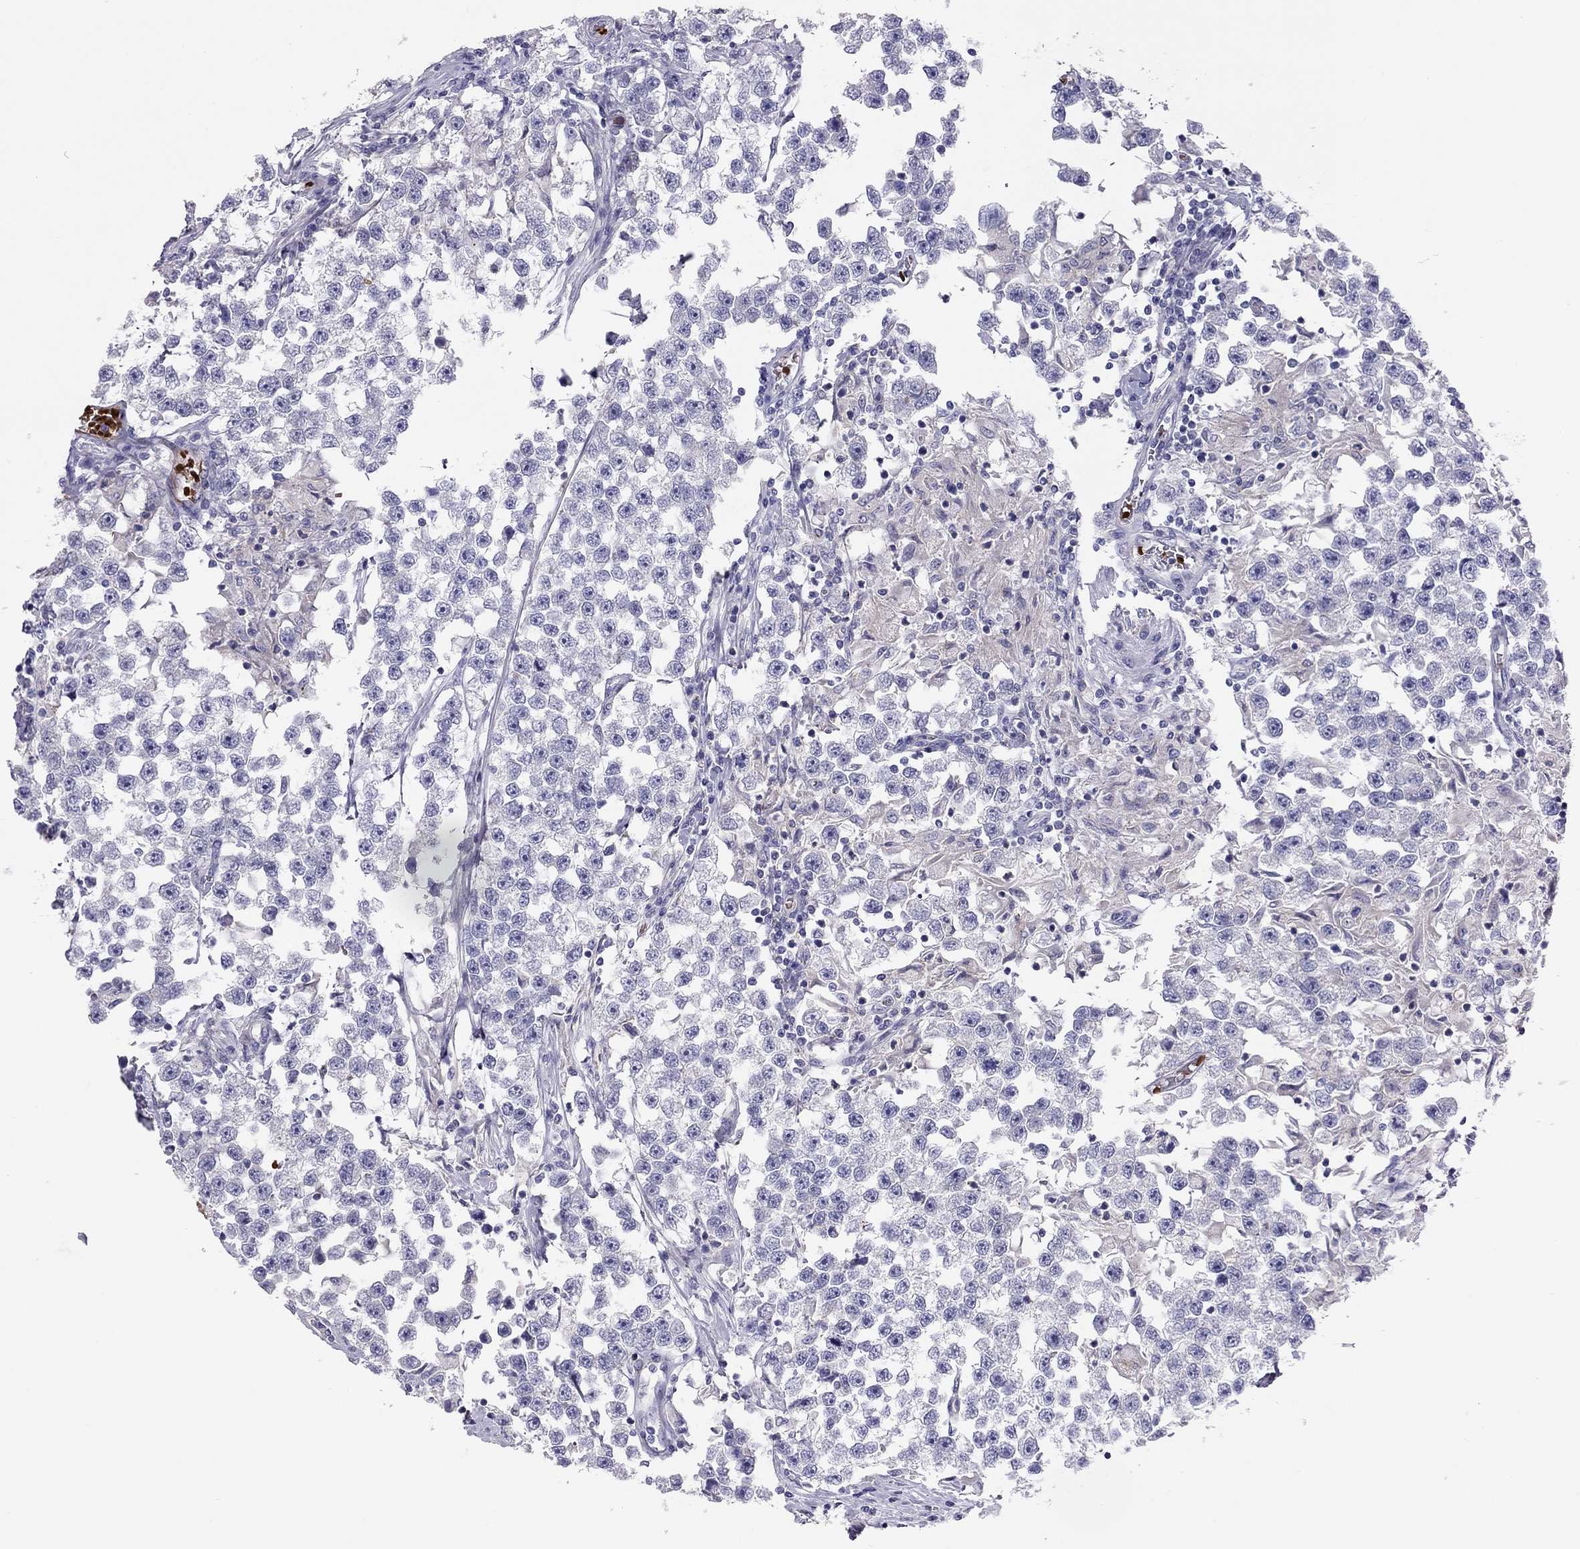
{"staining": {"intensity": "negative", "quantity": "none", "location": "none"}, "tissue": "testis cancer", "cell_type": "Tumor cells", "image_type": "cancer", "snomed": [{"axis": "morphology", "description": "Seminoma, NOS"}, {"axis": "topography", "description": "Testis"}], "caption": "DAB immunohistochemical staining of human testis cancer displays no significant positivity in tumor cells.", "gene": "FRMD1", "patient": {"sex": "male", "age": 46}}